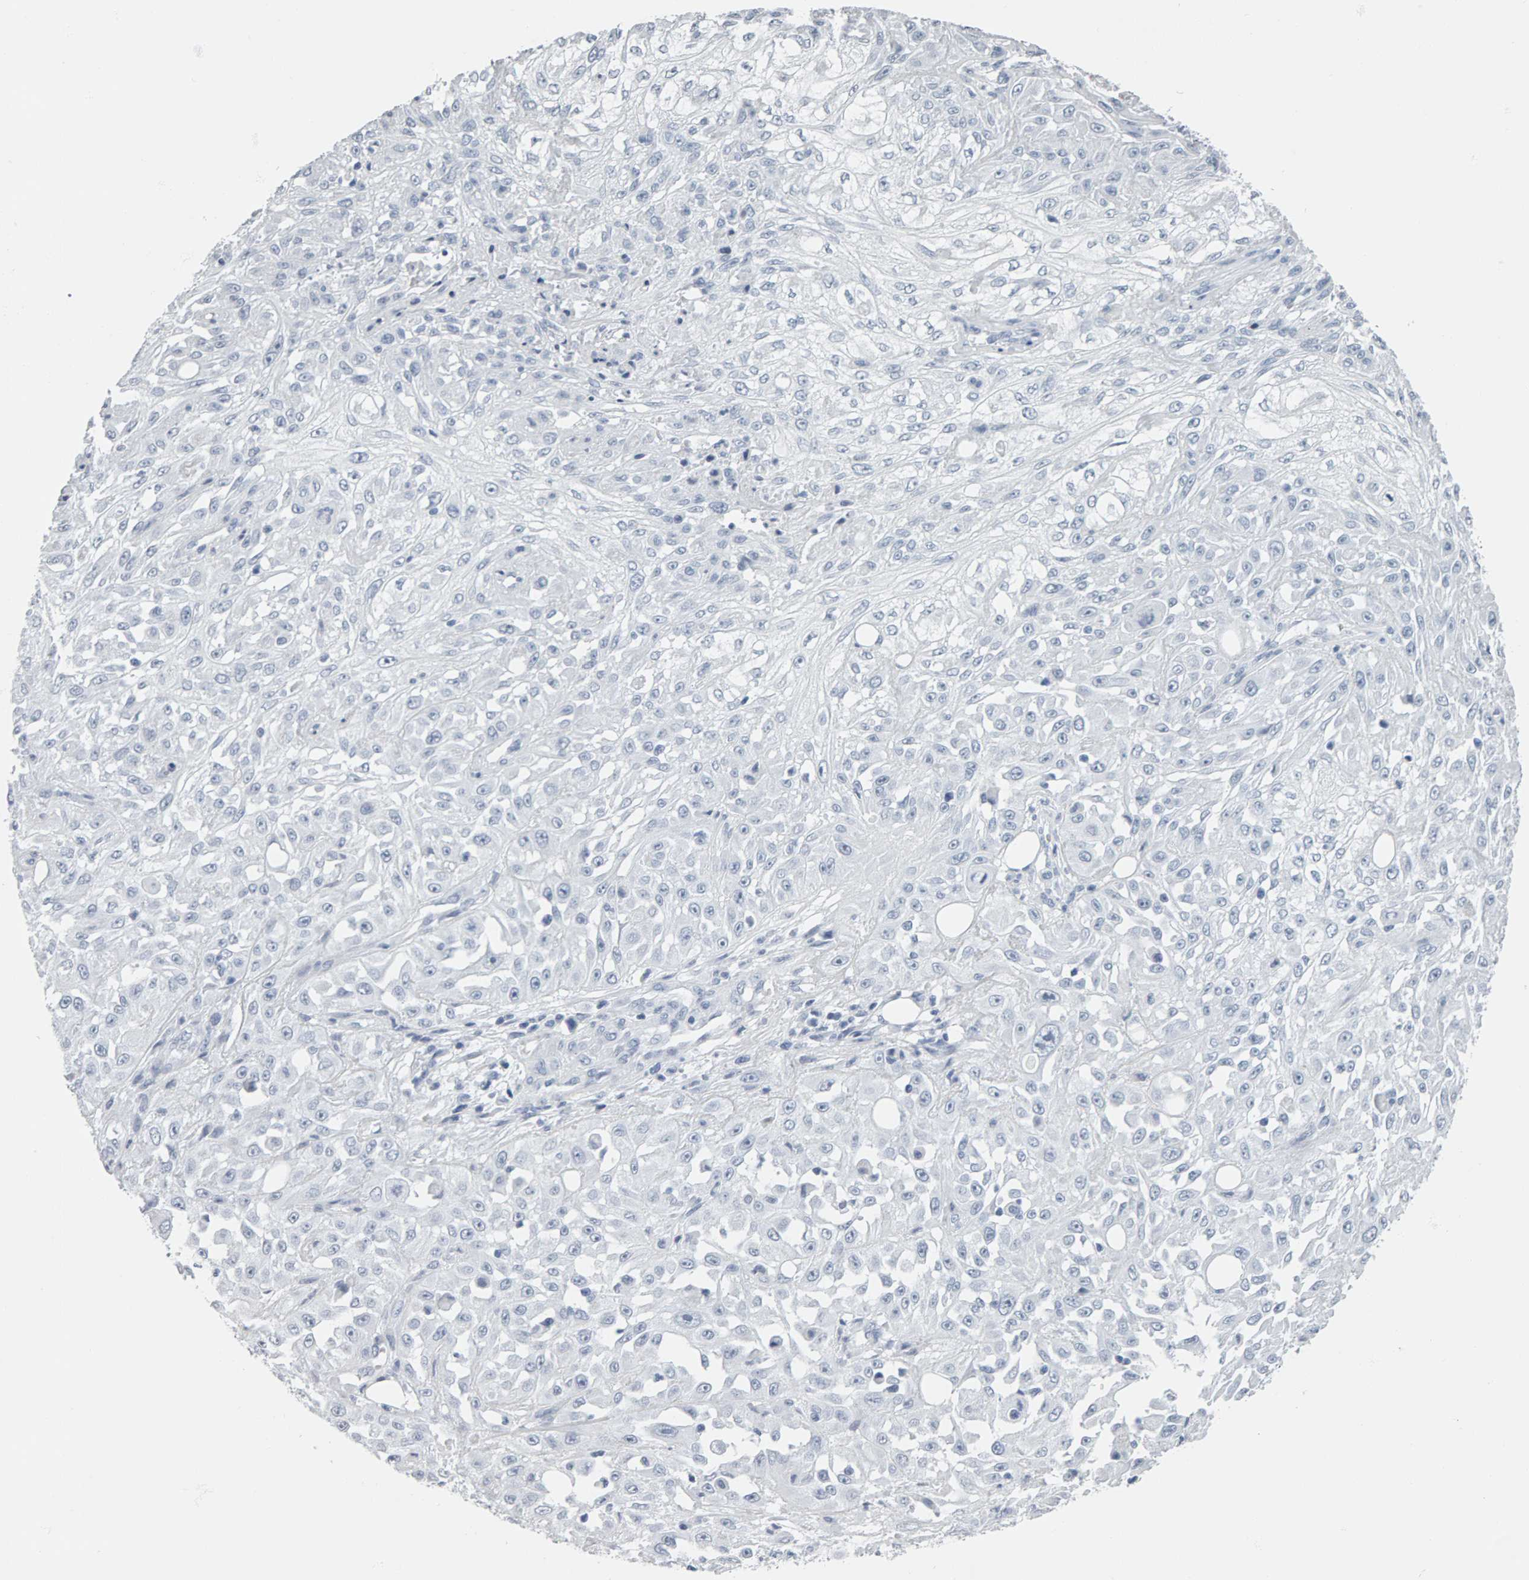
{"staining": {"intensity": "negative", "quantity": "none", "location": "none"}, "tissue": "skin cancer", "cell_type": "Tumor cells", "image_type": "cancer", "snomed": [{"axis": "morphology", "description": "Squamous cell carcinoma, NOS"}, {"axis": "morphology", "description": "Squamous cell carcinoma, metastatic, NOS"}, {"axis": "topography", "description": "Skin"}, {"axis": "topography", "description": "Lymph node"}], "caption": "High power microscopy micrograph of an immunohistochemistry histopathology image of skin squamous cell carcinoma, revealing no significant staining in tumor cells.", "gene": "SPACA3", "patient": {"sex": "male", "age": 75}}